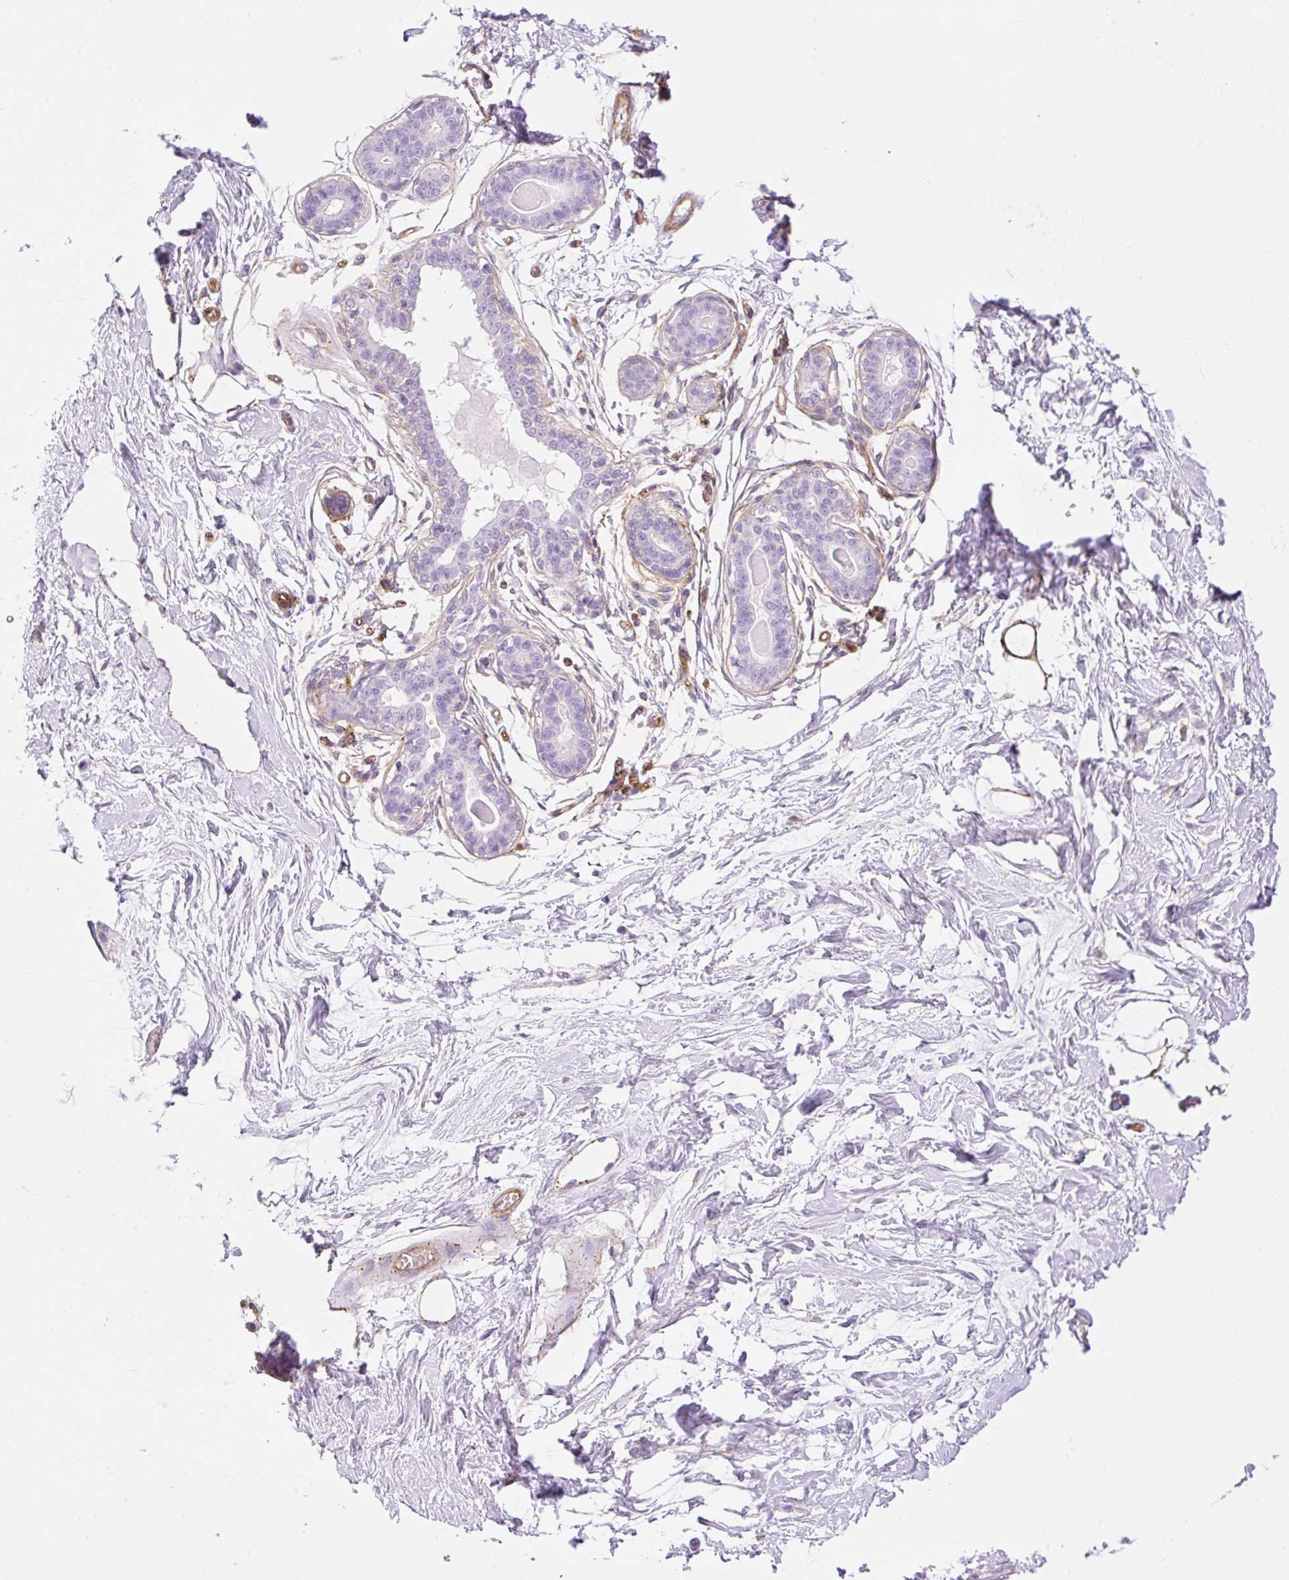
{"staining": {"intensity": "weak", "quantity": "25%-75%", "location": "cytoplasmic/membranous"}, "tissue": "breast", "cell_type": "Adipocytes", "image_type": "normal", "snomed": [{"axis": "morphology", "description": "Normal tissue, NOS"}, {"axis": "topography", "description": "Breast"}], "caption": "An immunohistochemistry (IHC) histopathology image of benign tissue is shown. Protein staining in brown highlights weak cytoplasmic/membranous positivity in breast within adipocytes.", "gene": "EHD1", "patient": {"sex": "female", "age": 45}}